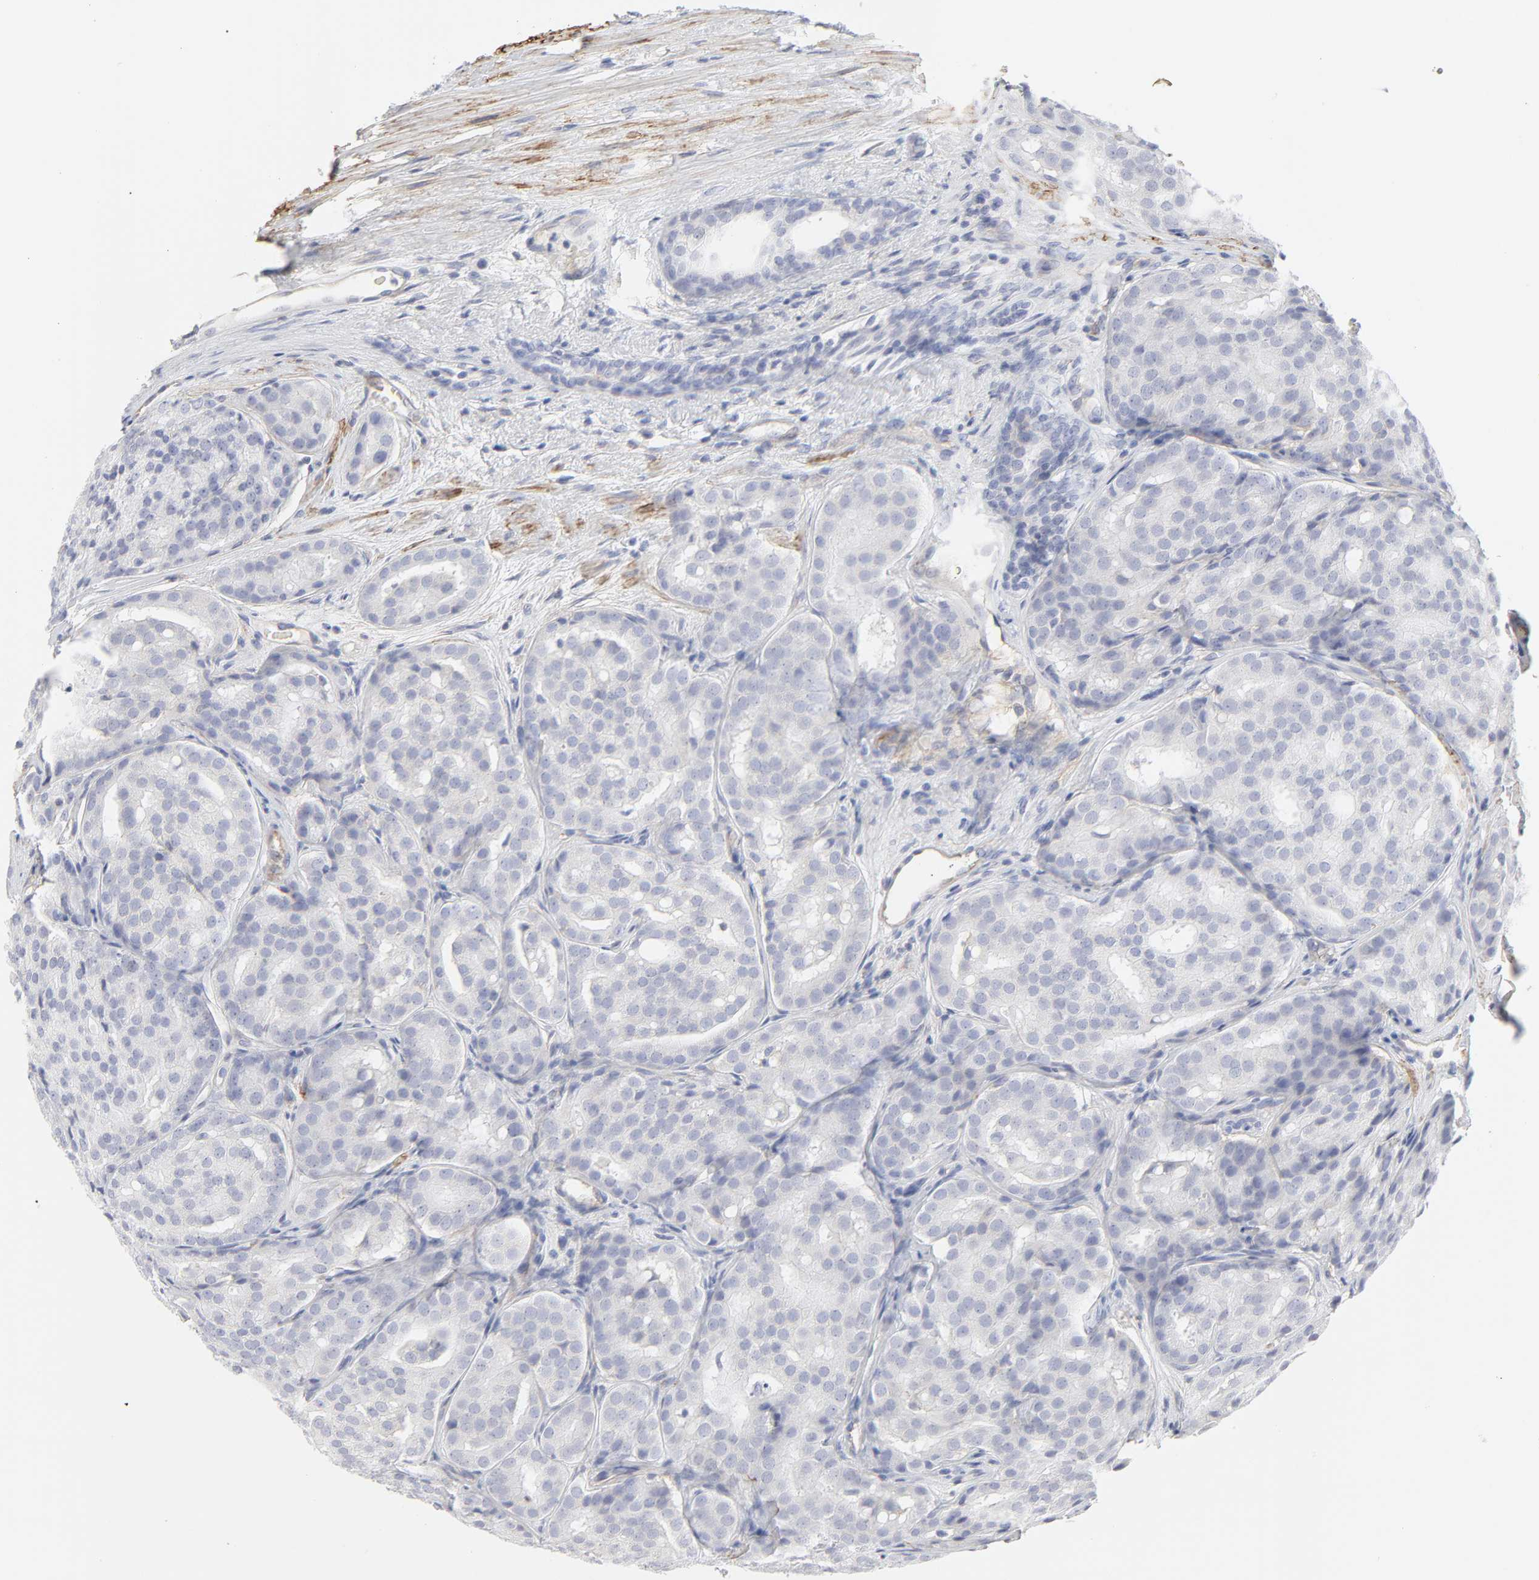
{"staining": {"intensity": "negative", "quantity": "none", "location": "none"}, "tissue": "prostate cancer", "cell_type": "Tumor cells", "image_type": "cancer", "snomed": [{"axis": "morphology", "description": "Adenocarcinoma, High grade"}, {"axis": "topography", "description": "Prostate"}], "caption": "The photomicrograph displays no staining of tumor cells in prostate cancer.", "gene": "ITGA5", "patient": {"sex": "male", "age": 64}}